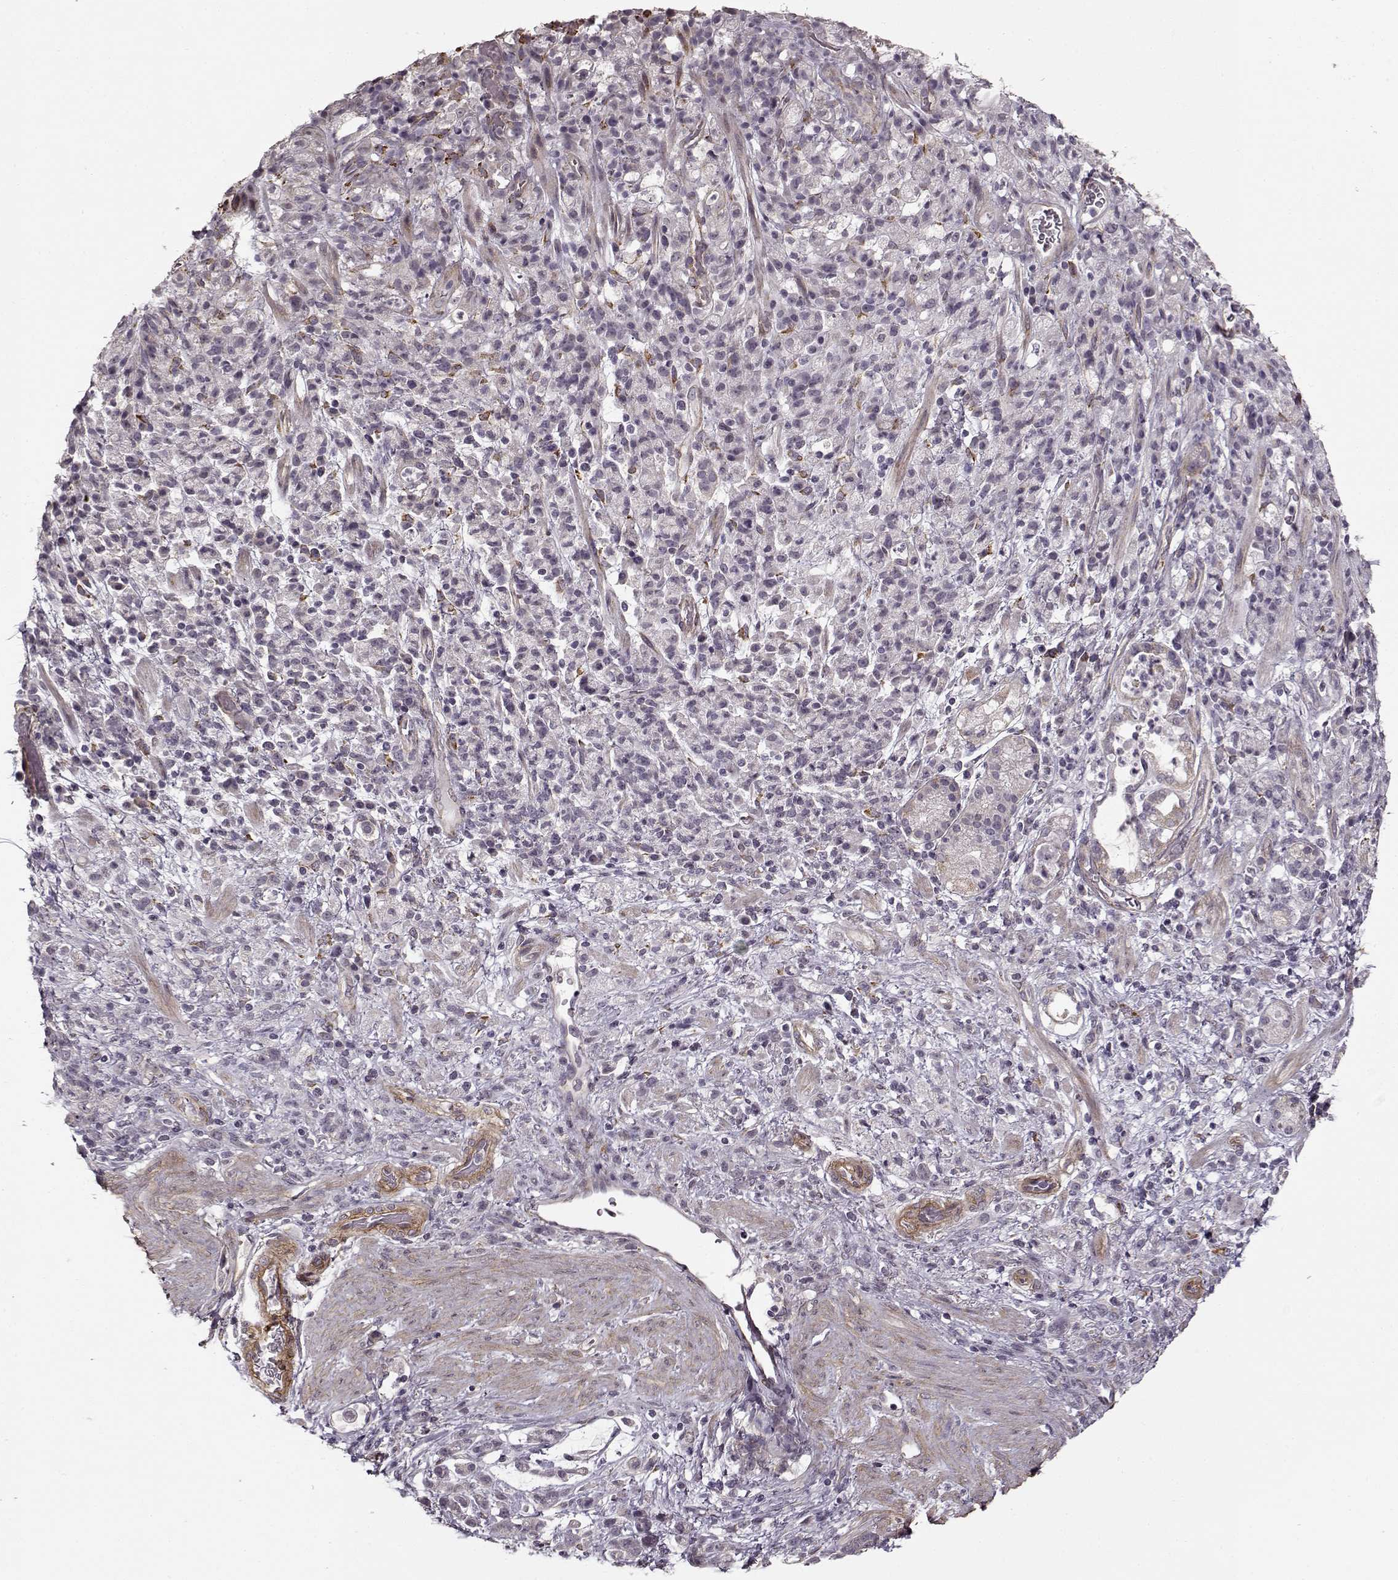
{"staining": {"intensity": "negative", "quantity": "none", "location": "none"}, "tissue": "stomach cancer", "cell_type": "Tumor cells", "image_type": "cancer", "snomed": [{"axis": "morphology", "description": "Adenocarcinoma, NOS"}, {"axis": "topography", "description": "Stomach"}], "caption": "IHC of human adenocarcinoma (stomach) exhibits no positivity in tumor cells. (Brightfield microscopy of DAB immunohistochemistry (IHC) at high magnification).", "gene": "LAMB2", "patient": {"sex": "female", "age": 60}}